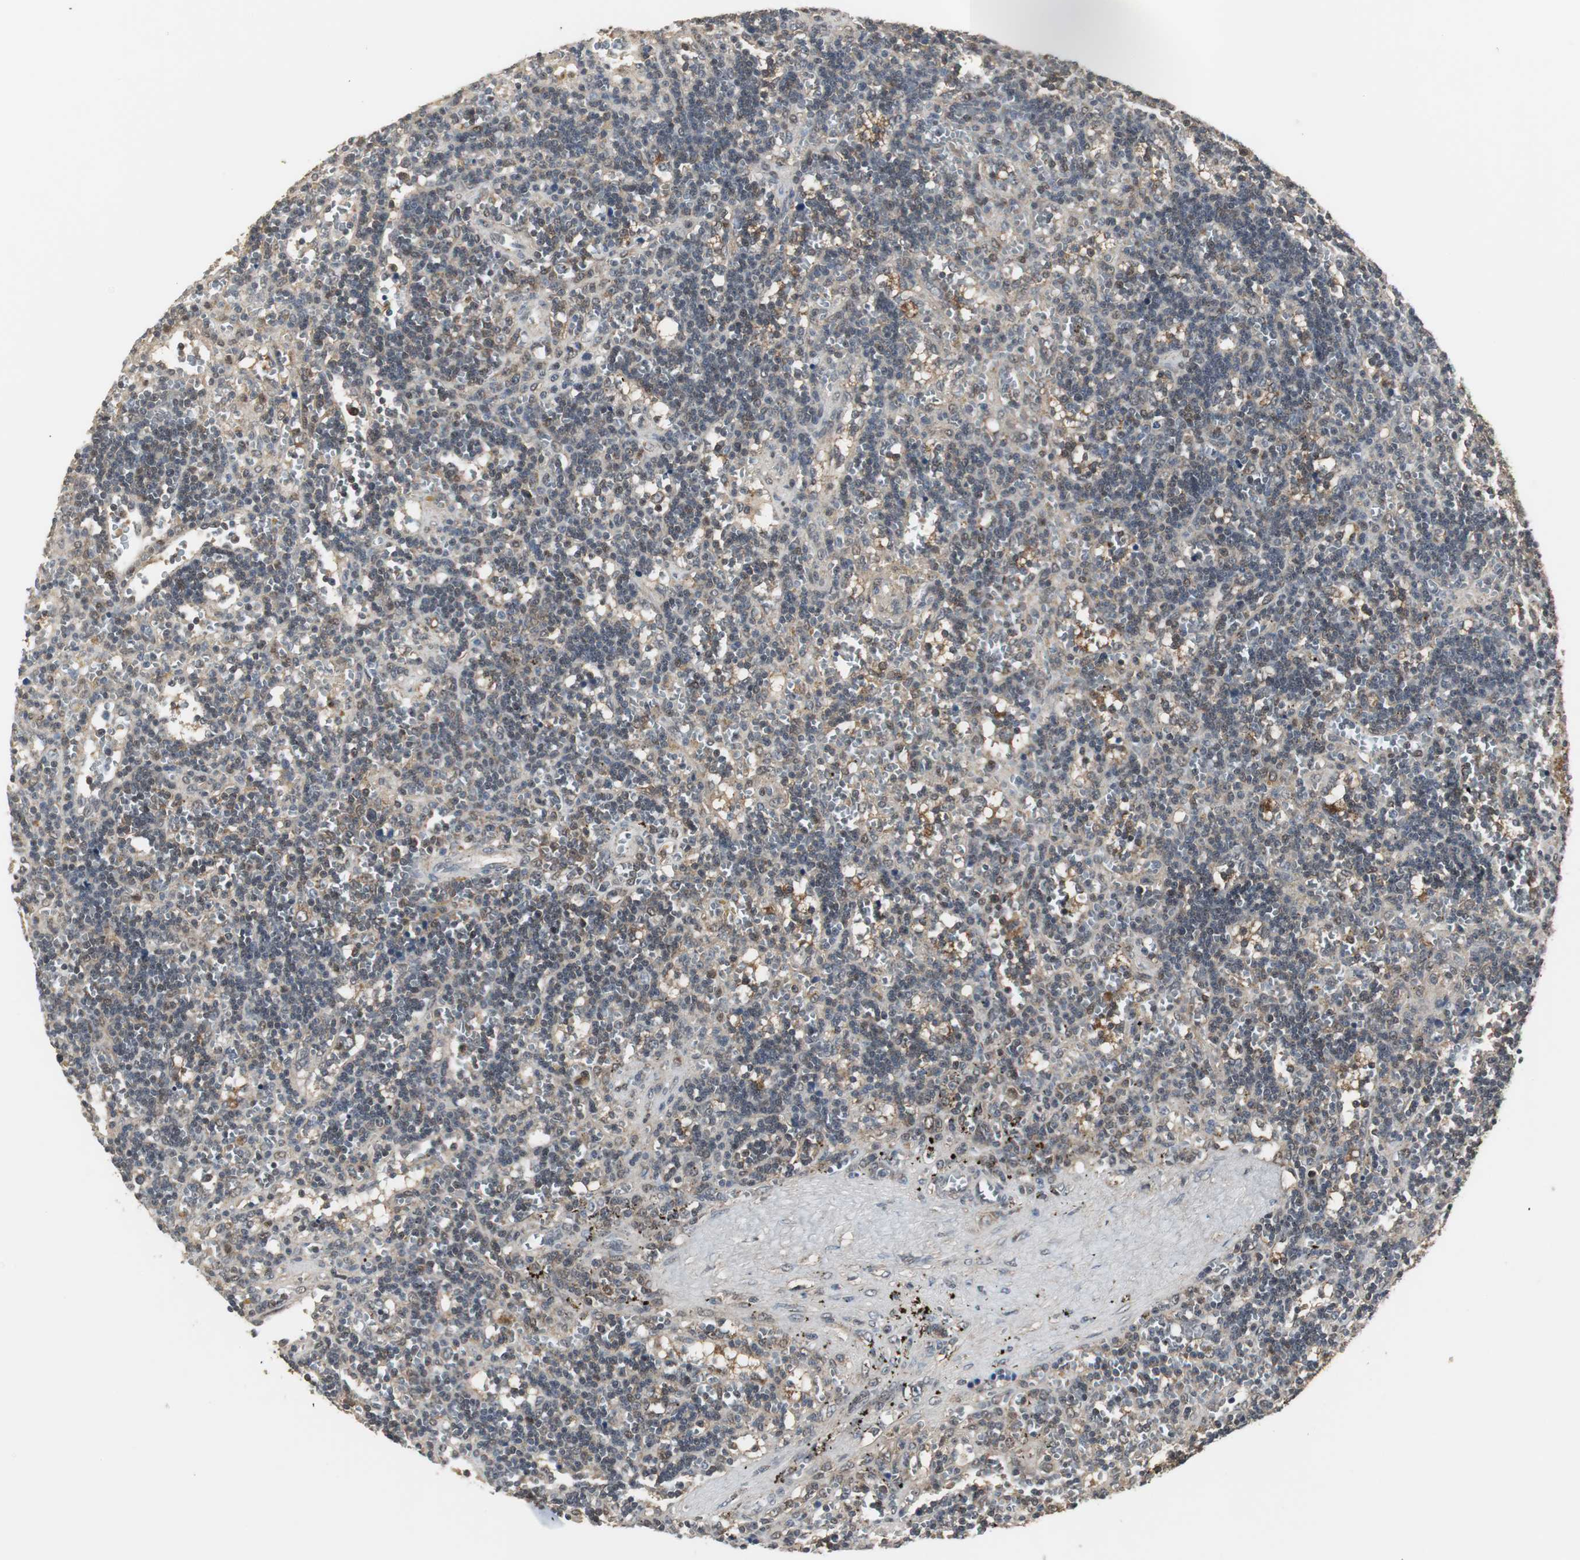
{"staining": {"intensity": "moderate", "quantity": "<25%", "location": "cytoplasmic/membranous,nuclear"}, "tissue": "lymphoma", "cell_type": "Tumor cells", "image_type": "cancer", "snomed": [{"axis": "morphology", "description": "Malignant lymphoma, non-Hodgkin's type, Low grade"}, {"axis": "topography", "description": "Spleen"}], "caption": "IHC of lymphoma exhibits low levels of moderate cytoplasmic/membranous and nuclear expression in approximately <25% of tumor cells. (Stains: DAB (3,3'-diaminobenzidine) in brown, nuclei in blue, Microscopy: brightfield microscopy at high magnification).", "gene": "PLIN3", "patient": {"sex": "male", "age": 60}}